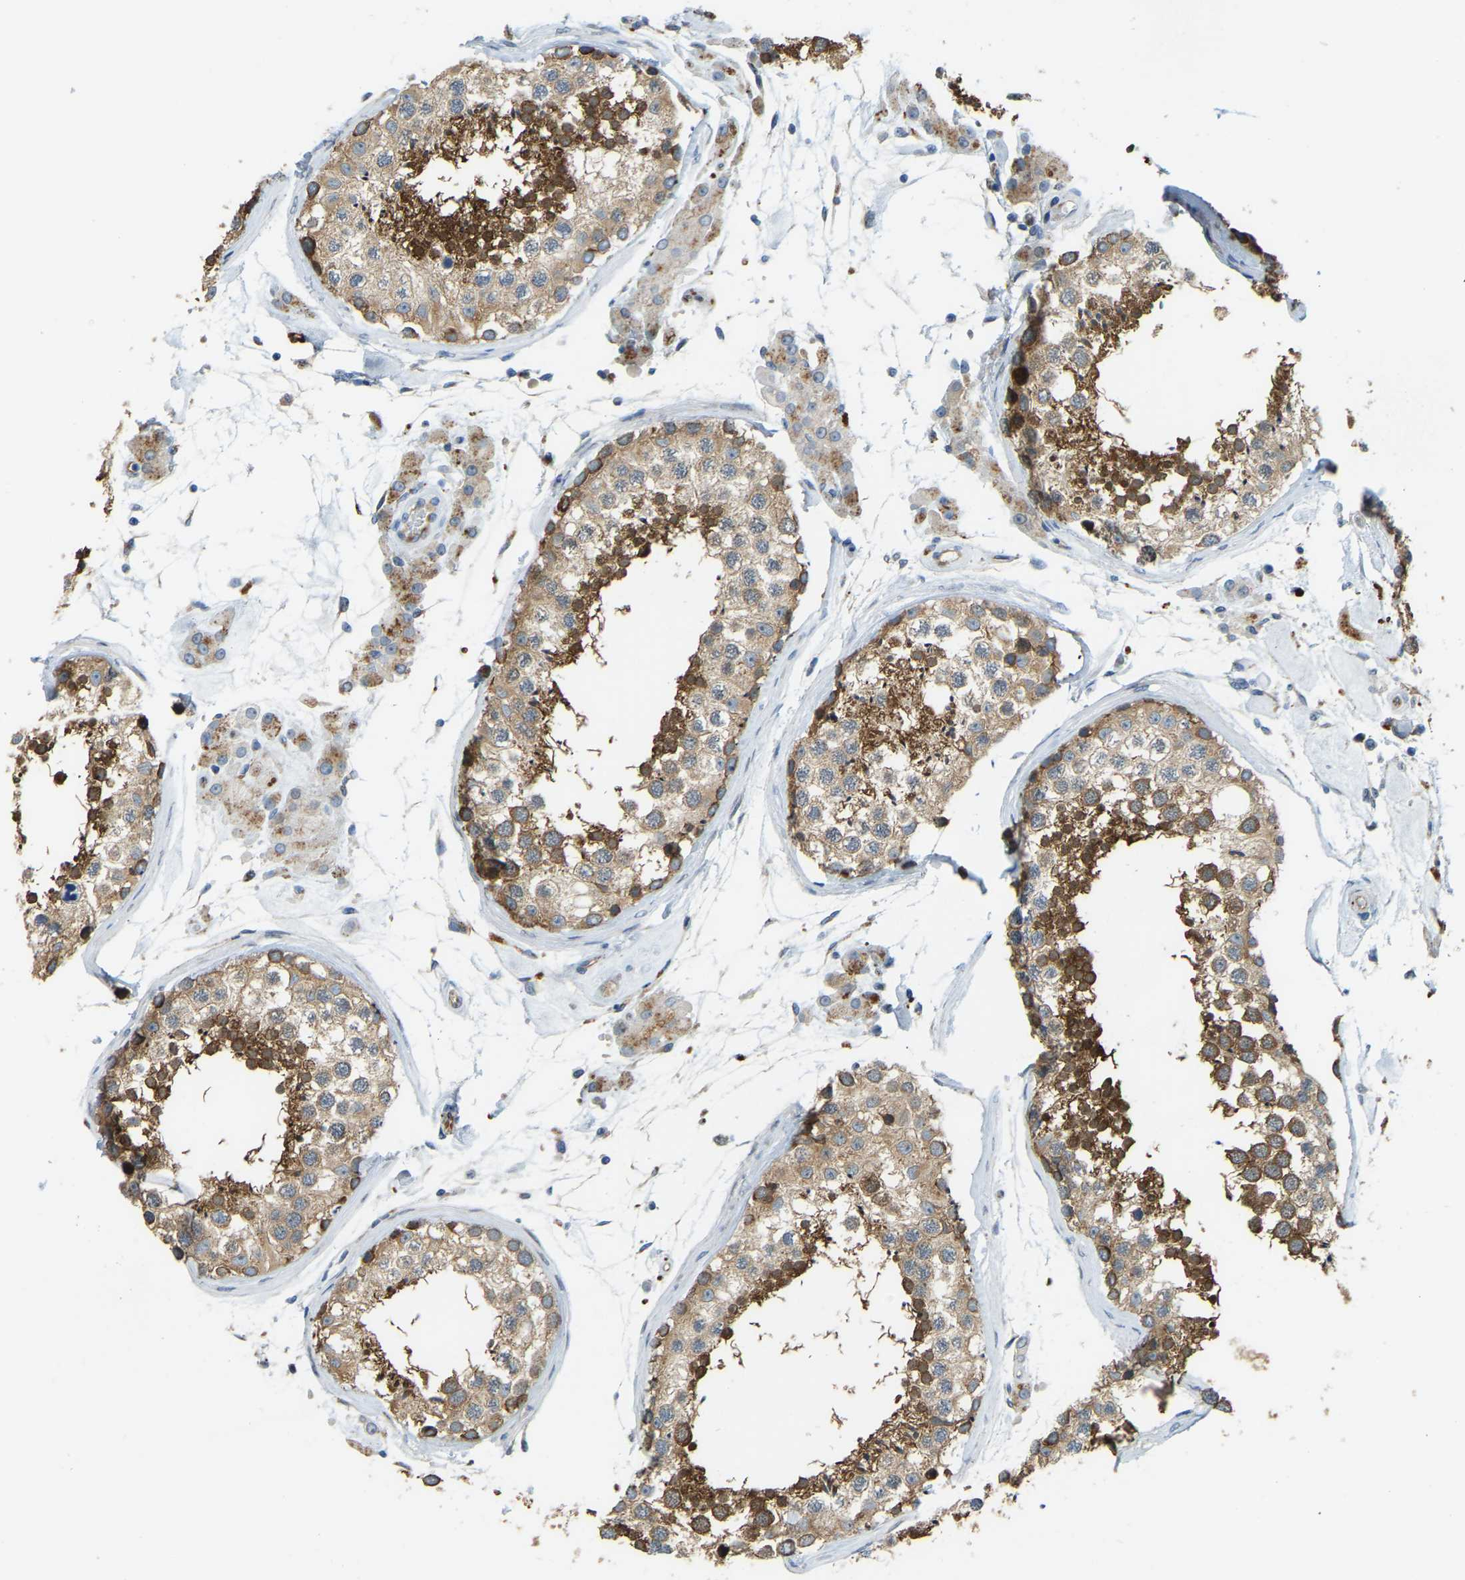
{"staining": {"intensity": "strong", "quantity": ">75%", "location": "cytoplasmic/membranous"}, "tissue": "testis", "cell_type": "Cells in seminiferous ducts", "image_type": "normal", "snomed": [{"axis": "morphology", "description": "Normal tissue, NOS"}, {"axis": "topography", "description": "Testis"}], "caption": "An immunohistochemistry (IHC) photomicrograph of normal tissue is shown. Protein staining in brown highlights strong cytoplasmic/membranous positivity in testis within cells in seminiferous ducts.", "gene": "NME8", "patient": {"sex": "male", "age": 46}}